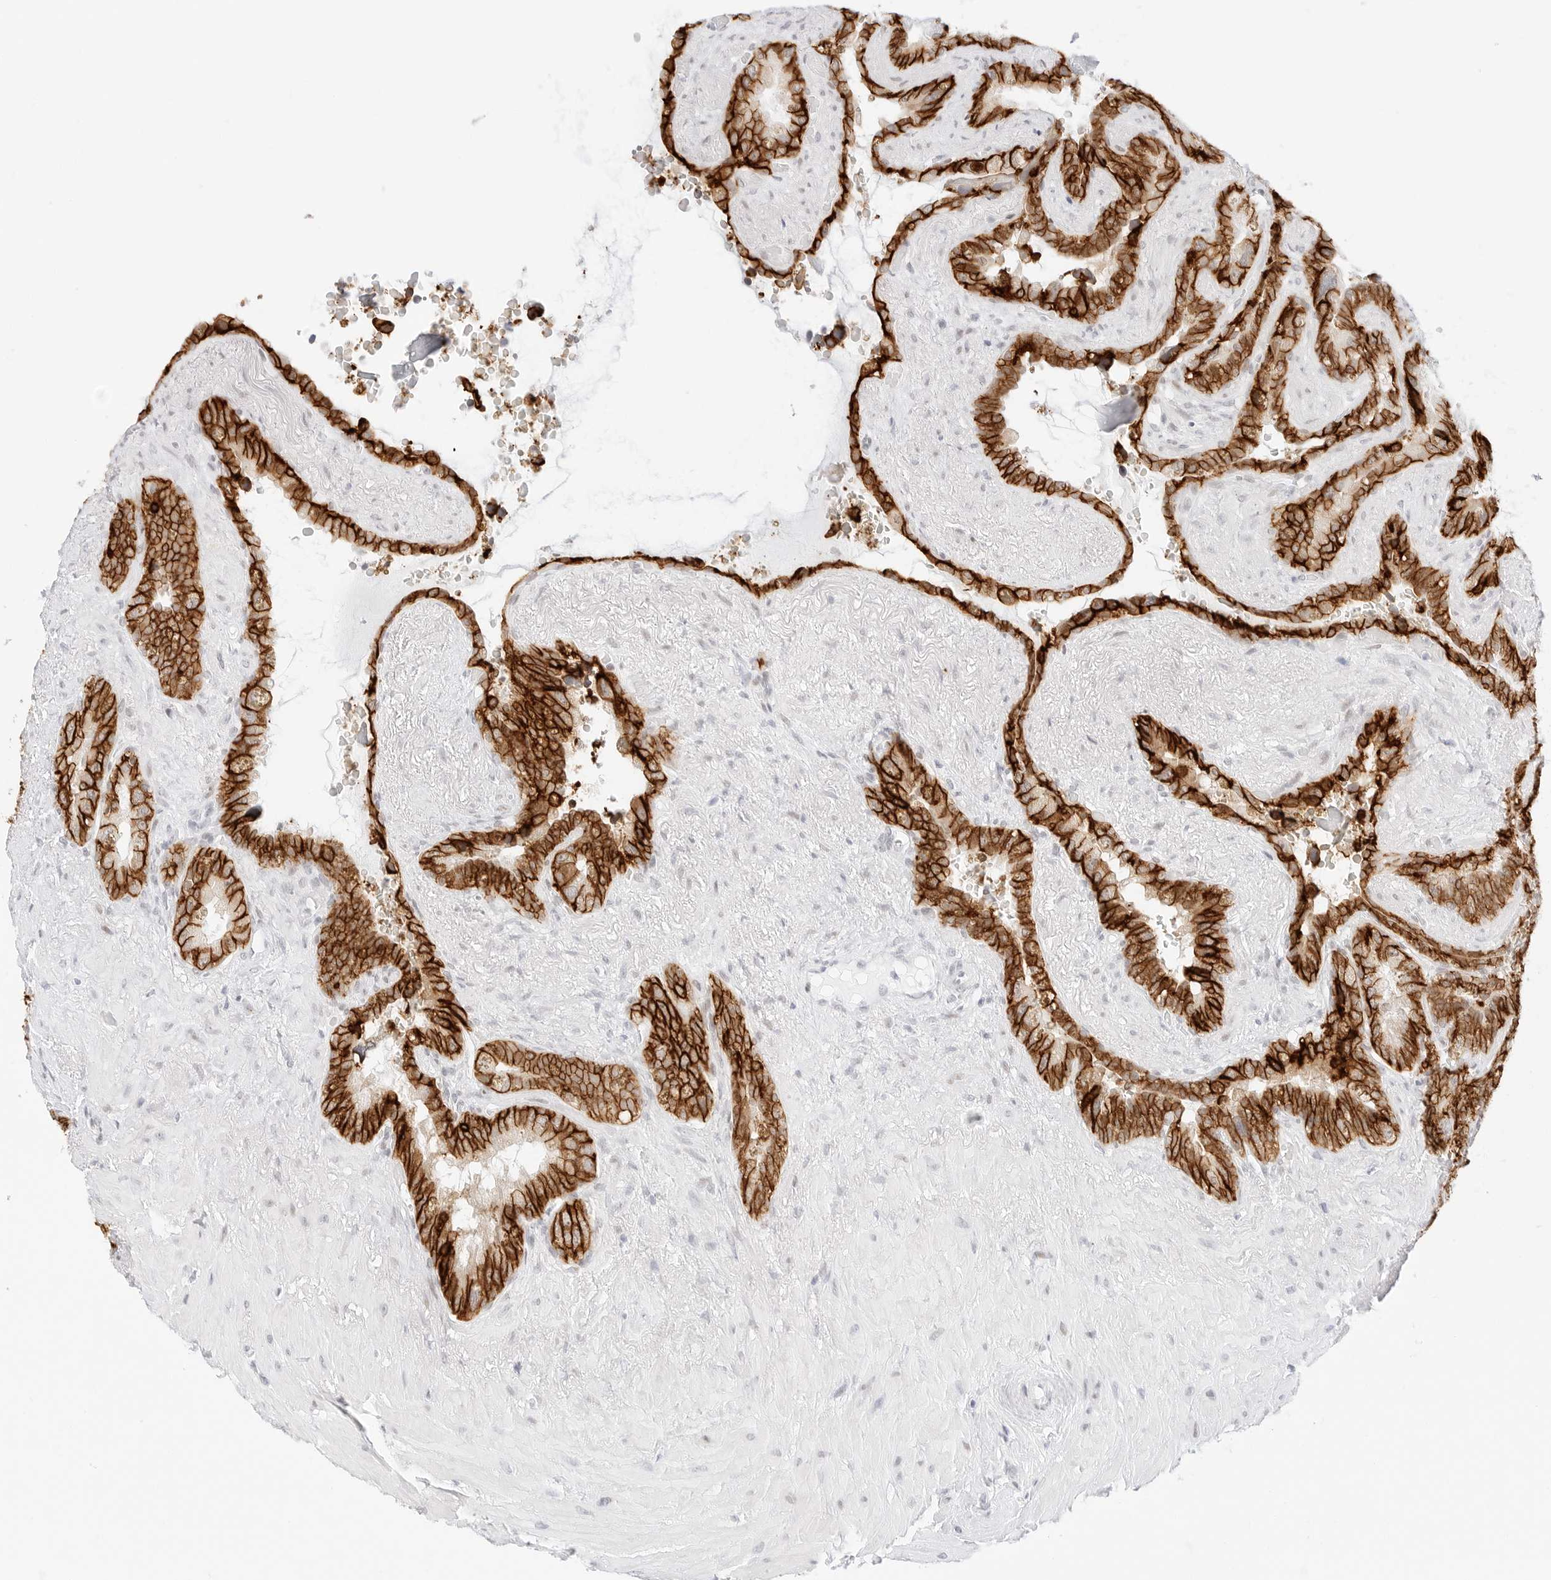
{"staining": {"intensity": "strong", "quantity": ">75%", "location": "cytoplasmic/membranous"}, "tissue": "seminal vesicle", "cell_type": "Glandular cells", "image_type": "normal", "snomed": [{"axis": "morphology", "description": "Normal tissue, NOS"}, {"axis": "topography", "description": "Seminal veicle"}], "caption": "Seminal vesicle stained with immunohistochemistry displays strong cytoplasmic/membranous expression in approximately >75% of glandular cells. (DAB IHC with brightfield microscopy, high magnification).", "gene": "CDH1", "patient": {"sex": "male", "age": 80}}